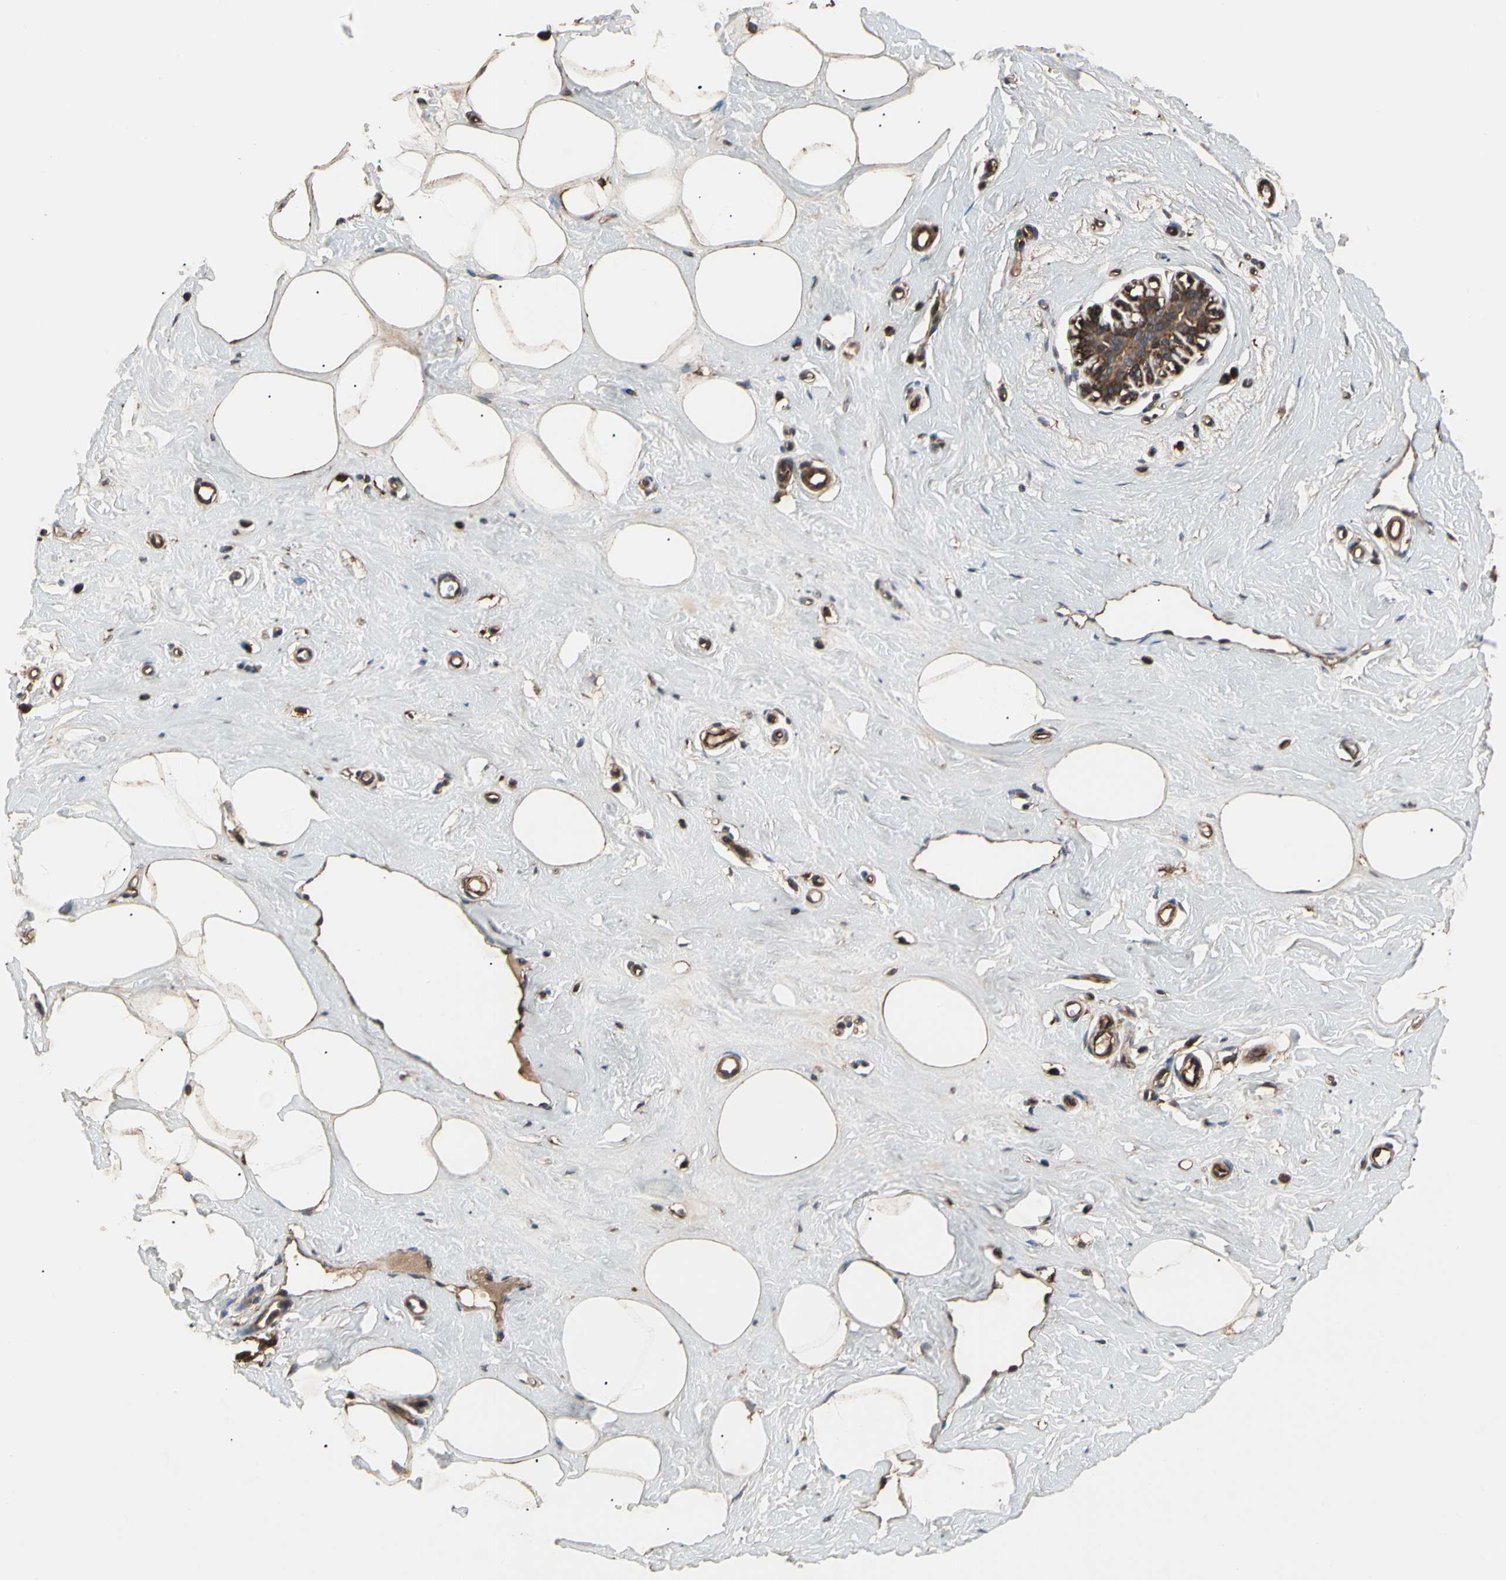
{"staining": {"intensity": "moderate", "quantity": ">75%", "location": "cytoplasmic/membranous"}, "tissue": "breast", "cell_type": "Adipocytes", "image_type": "normal", "snomed": [{"axis": "morphology", "description": "Normal tissue, NOS"}, {"axis": "topography", "description": "Breast"}], "caption": "Protein staining of unremarkable breast shows moderate cytoplasmic/membranous expression in about >75% of adipocytes. (DAB (3,3'-diaminobenzidine) = brown stain, brightfield microscopy at high magnification).", "gene": "AGBL2", "patient": {"sex": "female", "age": 45}}